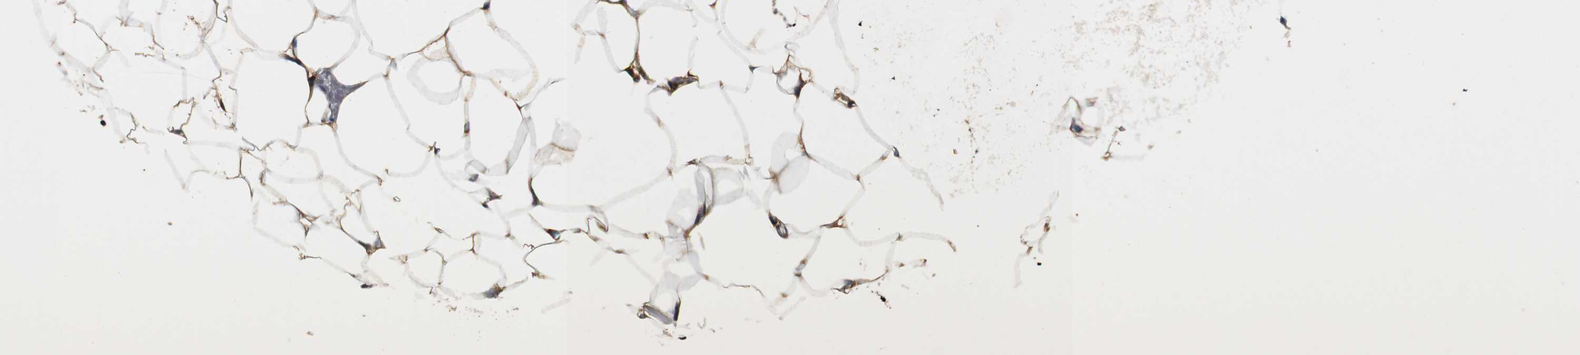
{"staining": {"intensity": "weak", "quantity": ">75%", "location": "cytoplasmic/membranous"}, "tissue": "adipose tissue", "cell_type": "Adipocytes", "image_type": "normal", "snomed": [{"axis": "morphology", "description": "Normal tissue, NOS"}, {"axis": "topography", "description": "Breast"}, {"axis": "topography", "description": "Adipose tissue"}], "caption": "Weak cytoplasmic/membranous positivity for a protein is identified in approximately >75% of adipocytes of benign adipose tissue using immunohistochemistry (IHC).", "gene": "COL1A1", "patient": {"sex": "female", "age": 25}}